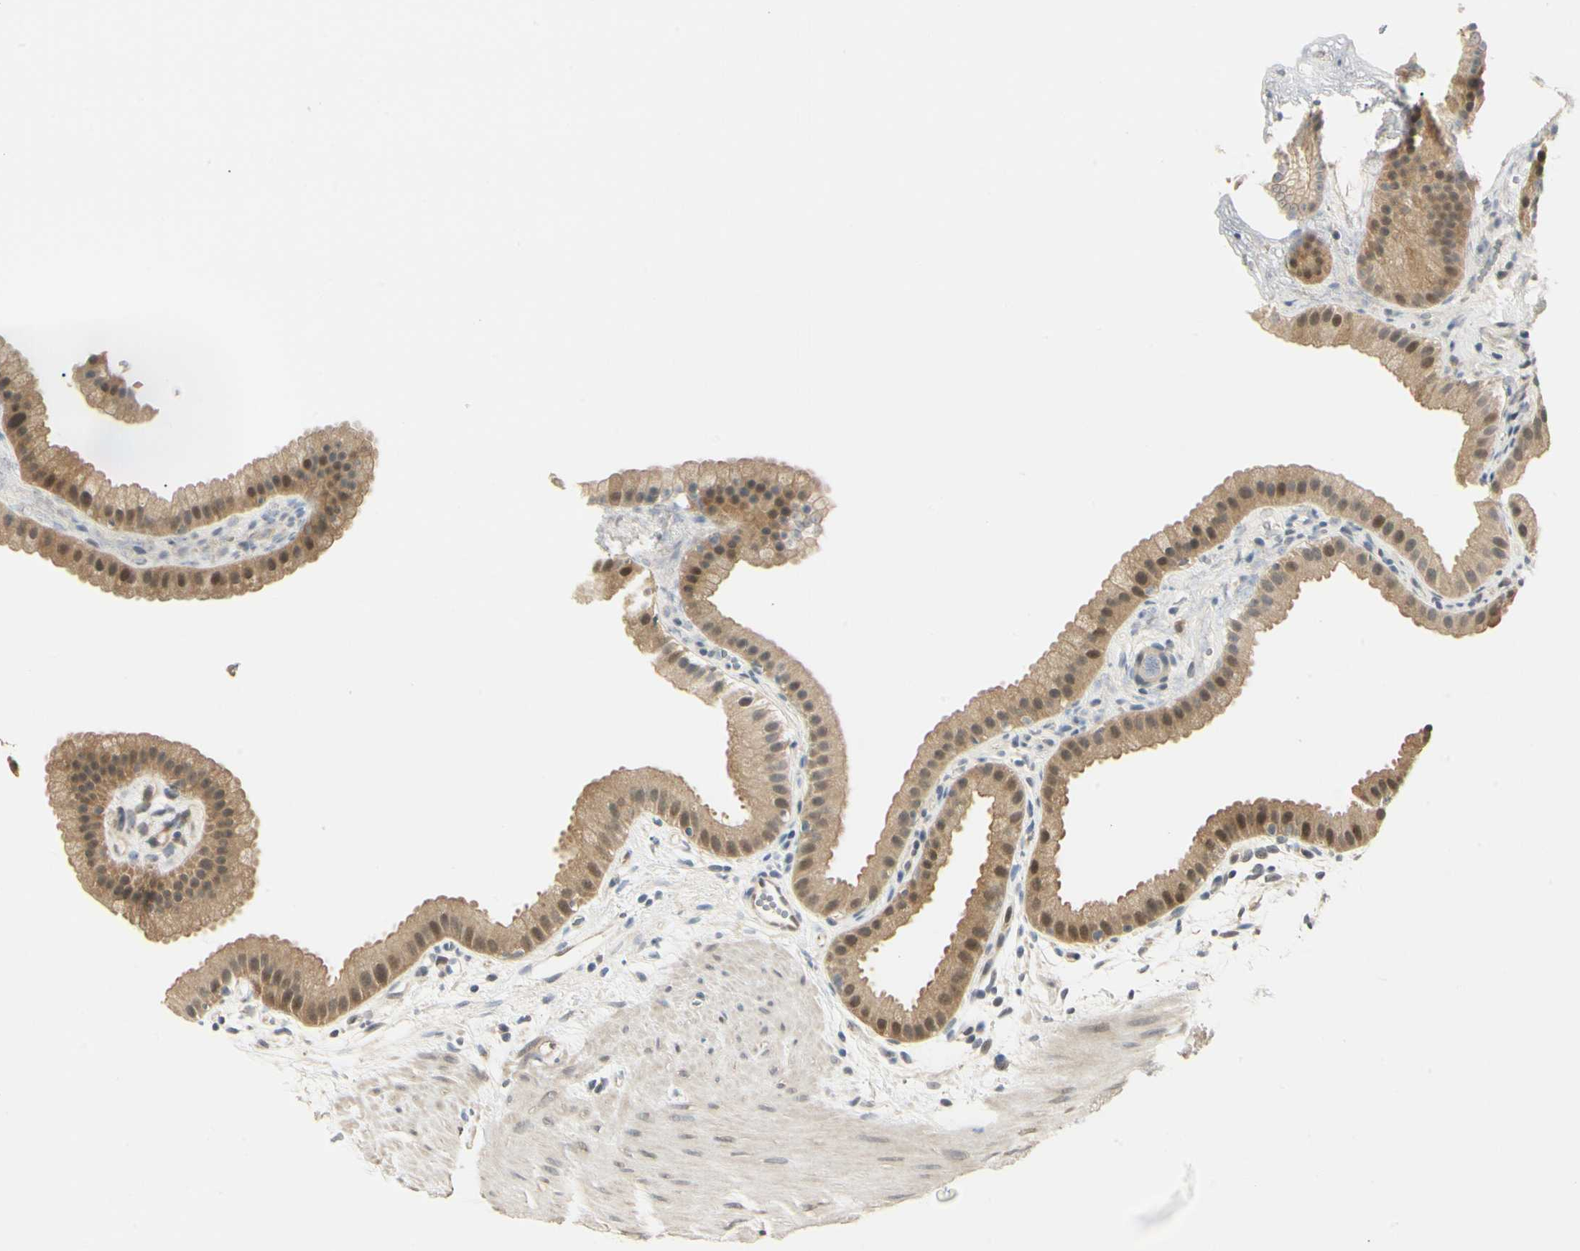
{"staining": {"intensity": "moderate", "quantity": ">75%", "location": "cytoplasmic/membranous,nuclear"}, "tissue": "gallbladder", "cell_type": "Glandular cells", "image_type": "normal", "snomed": [{"axis": "morphology", "description": "Normal tissue, NOS"}, {"axis": "topography", "description": "Gallbladder"}], "caption": "Immunohistochemistry (IHC) image of unremarkable gallbladder stained for a protein (brown), which exhibits medium levels of moderate cytoplasmic/membranous,nuclear staining in approximately >75% of glandular cells.", "gene": "UBE2Z", "patient": {"sex": "female", "age": 64}}